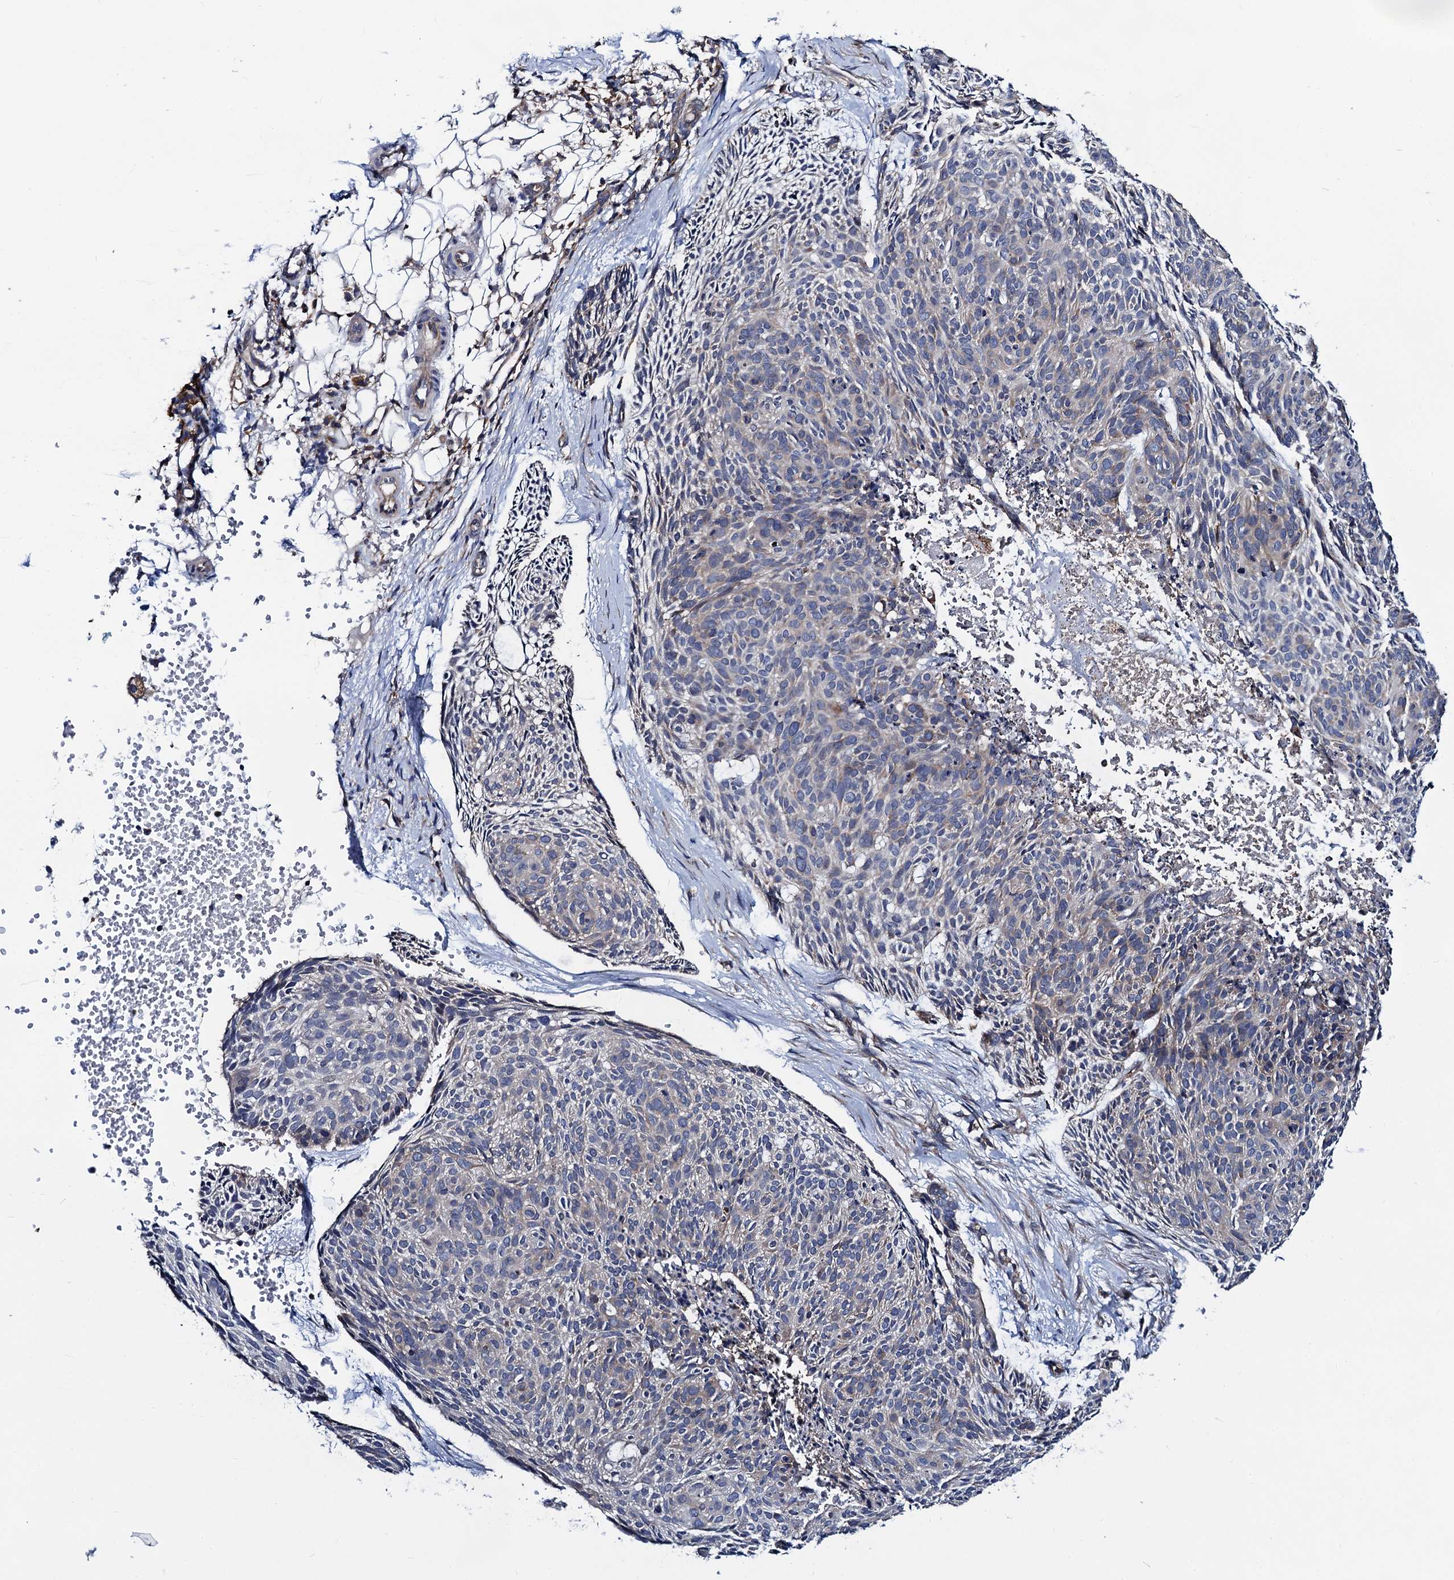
{"staining": {"intensity": "negative", "quantity": "none", "location": "none"}, "tissue": "skin cancer", "cell_type": "Tumor cells", "image_type": "cancer", "snomed": [{"axis": "morphology", "description": "Normal tissue, NOS"}, {"axis": "morphology", "description": "Basal cell carcinoma"}, {"axis": "topography", "description": "Skin"}], "caption": "Immunohistochemistry (IHC) of human skin cancer demonstrates no positivity in tumor cells.", "gene": "PGLS", "patient": {"sex": "male", "age": 66}}